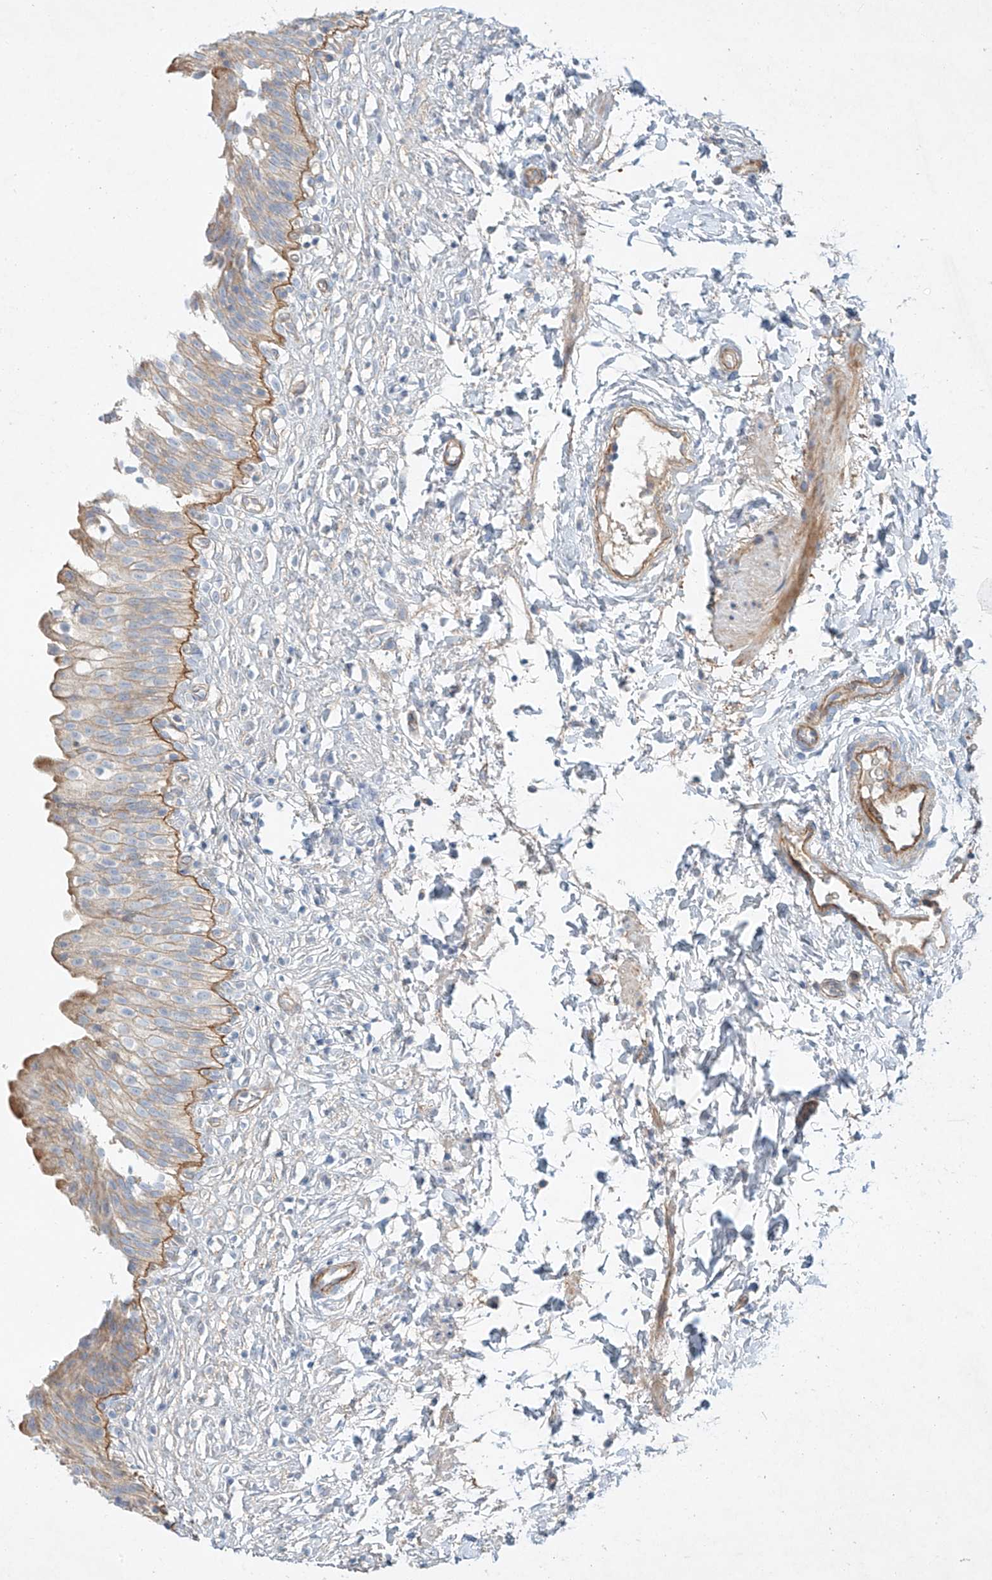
{"staining": {"intensity": "moderate", "quantity": "<25%", "location": "cytoplasmic/membranous"}, "tissue": "urinary bladder", "cell_type": "Urothelial cells", "image_type": "normal", "snomed": [{"axis": "morphology", "description": "Normal tissue, NOS"}, {"axis": "topography", "description": "Urinary bladder"}], "caption": "Immunohistochemistry (IHC) staining of benign urinary bladder, which demonstrates low levels of moderate cytoplasmic/membranous positivity in about <25% of urothelial cells indicating moderate cytoplasmic/membranous protein staining. The staining was performed using DAB (3,3'-diaminobenzidine) (brown) for protein detection and nuclei were counterstained in hematoxylin (blue).", "gene": "AJM1", "patient": {"sex": "male", "age": 55}}